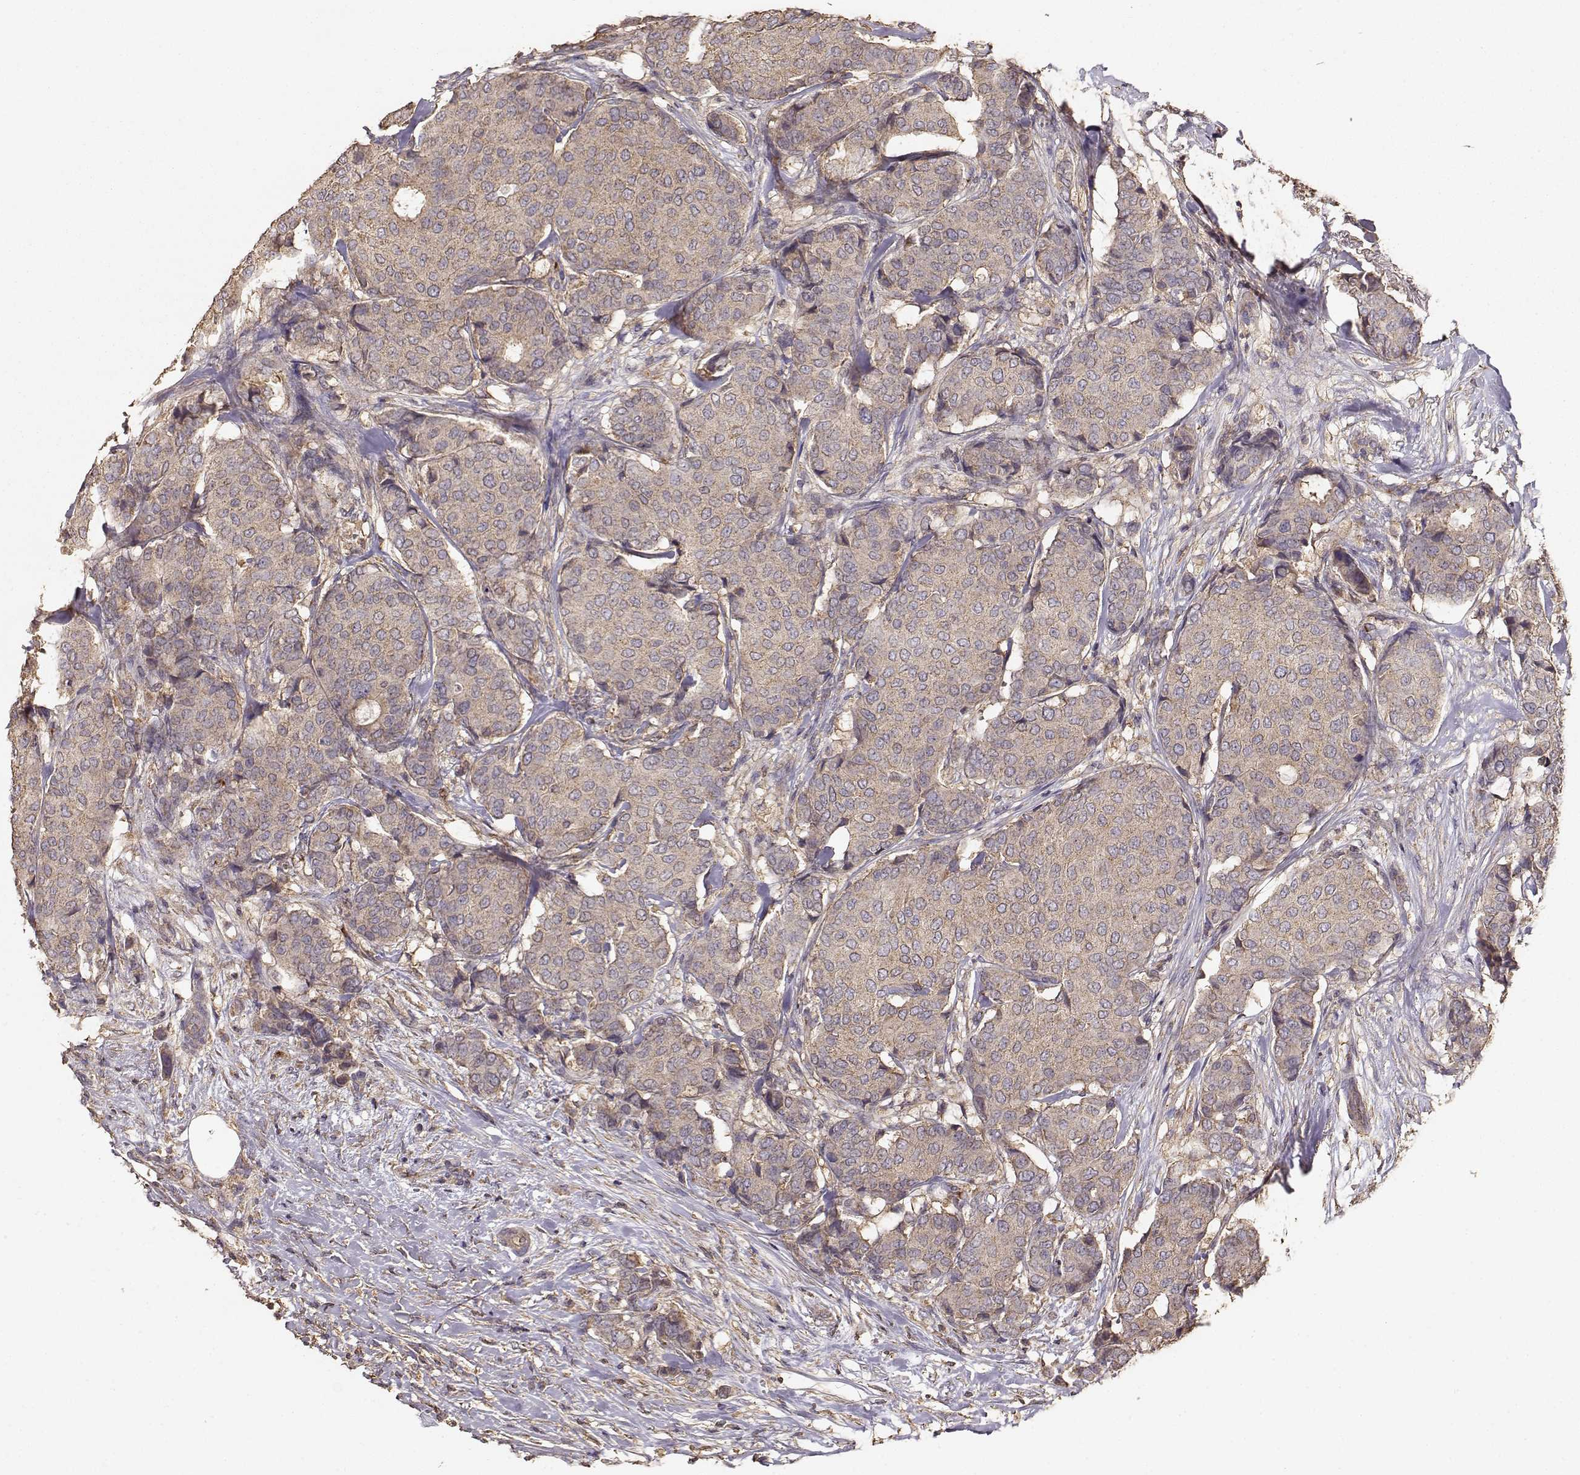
{"staining": {"intensity": "weak", "quantity": ">75%", "location": "cytoplasmic/membranous"}, "tissue": "breast cancer", "cell_type": "Tumor cells", "image_type": "cancer", "snomed": [{"axis": "morphology", "description": "Duct carcinoma"}, {"axis": "topography", "description": "Breast"}], "caption": "DAB immunohistochemical staining of invasive ductal carcinoma (breast) demonstrates weak cytoplasmic/membranous protein expression in approximately >75% of tumor cells.", "gene": "TARS3", "patient": {"sex": "female", "age": 75}}